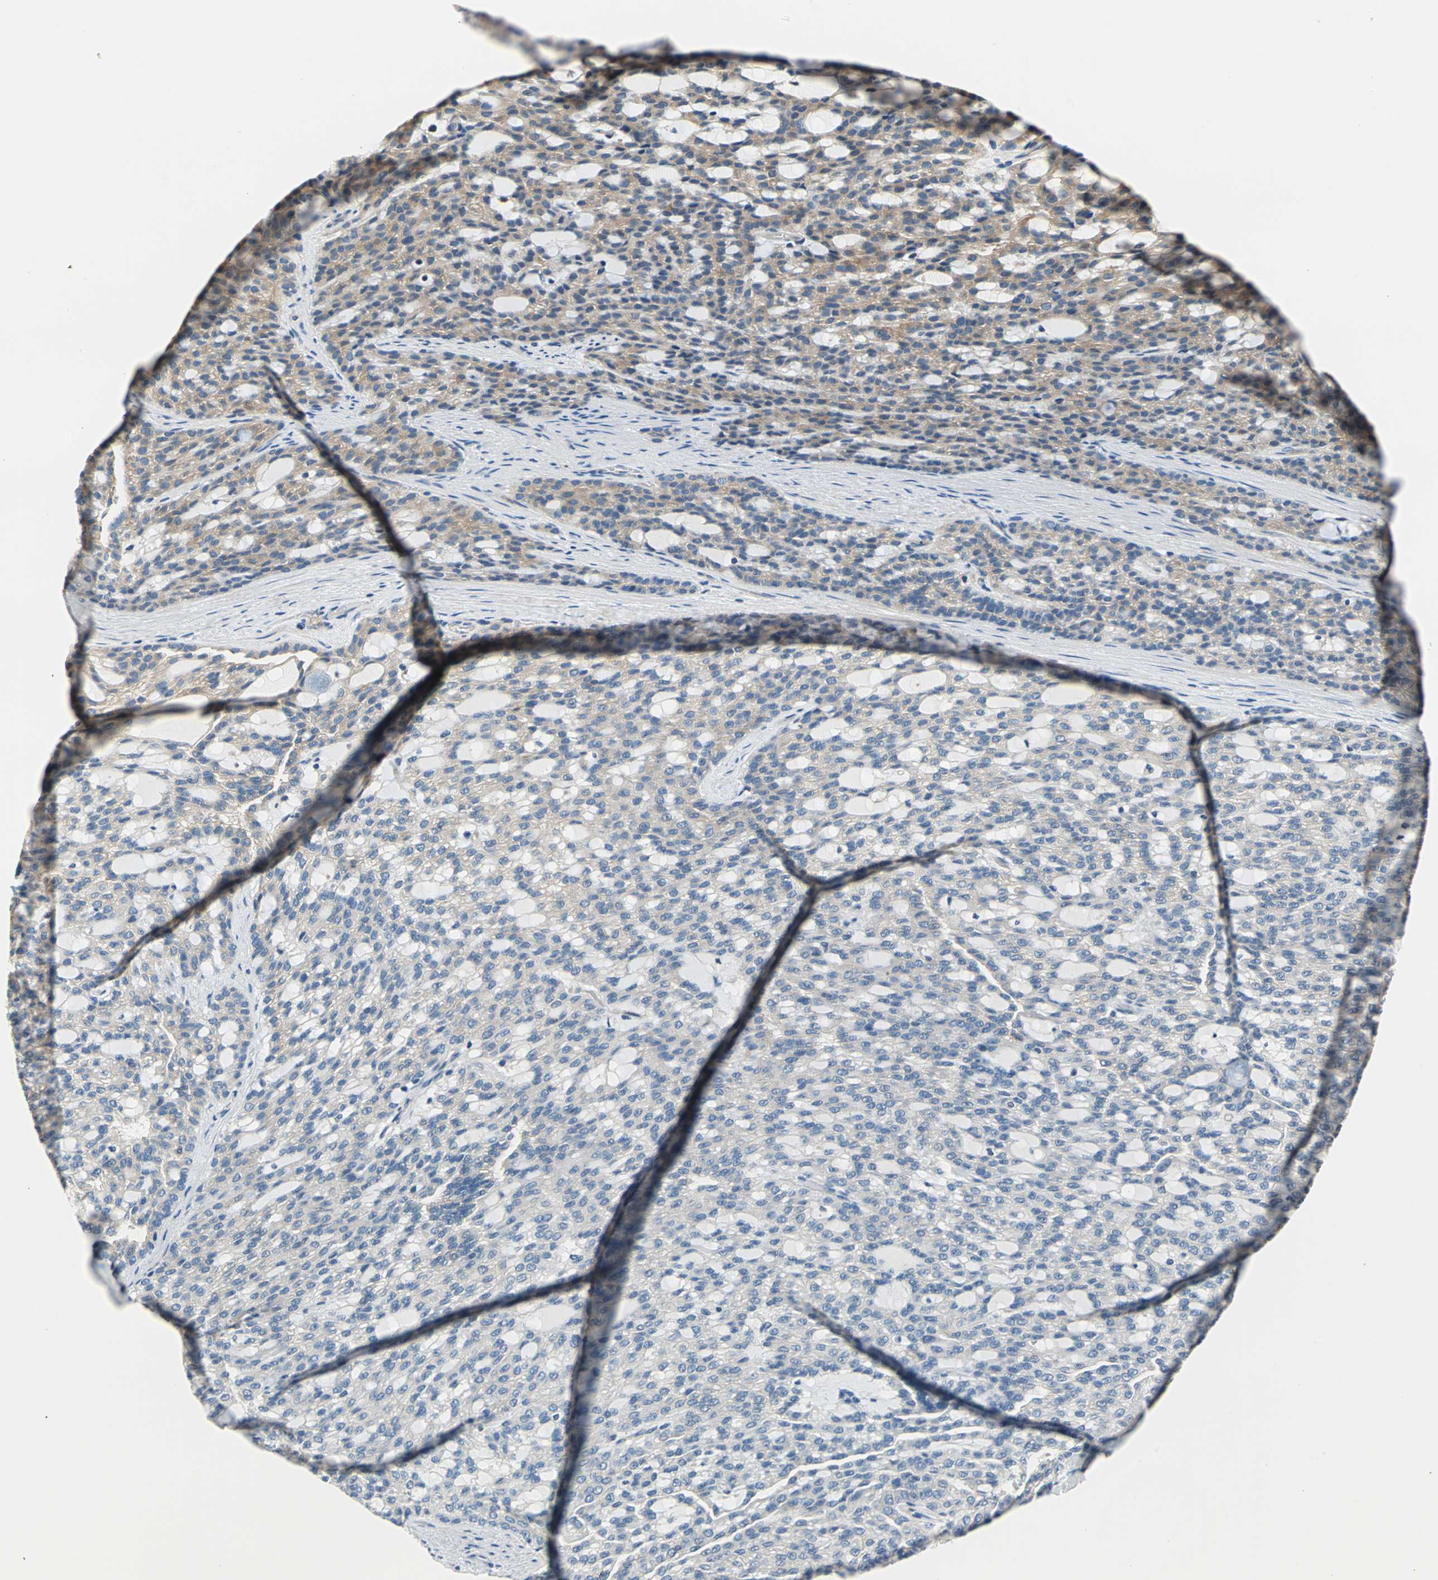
{"staining": {"intensity": "weak", "quantity": ">75%", "location": "cytoplasmic/membranous"}, "tissue": "renal cancer", "cell_type": "Tumor cells", "image_type": "cancer", "snomed": [{"axis": "morphology", "description": "Adenocarcinoma, NOS"}, {"axis": "topography", "description": "Kidney"}], "caption": "Immunohistochemistry (DAB) staining of human renal adenocarcinoma demonstrates weak cytoplasmic/membranous protein expression in approximately >75% of tumor cells.", "gene": "DDX3Y", "patient": {"sex": "male", "age": 63}}